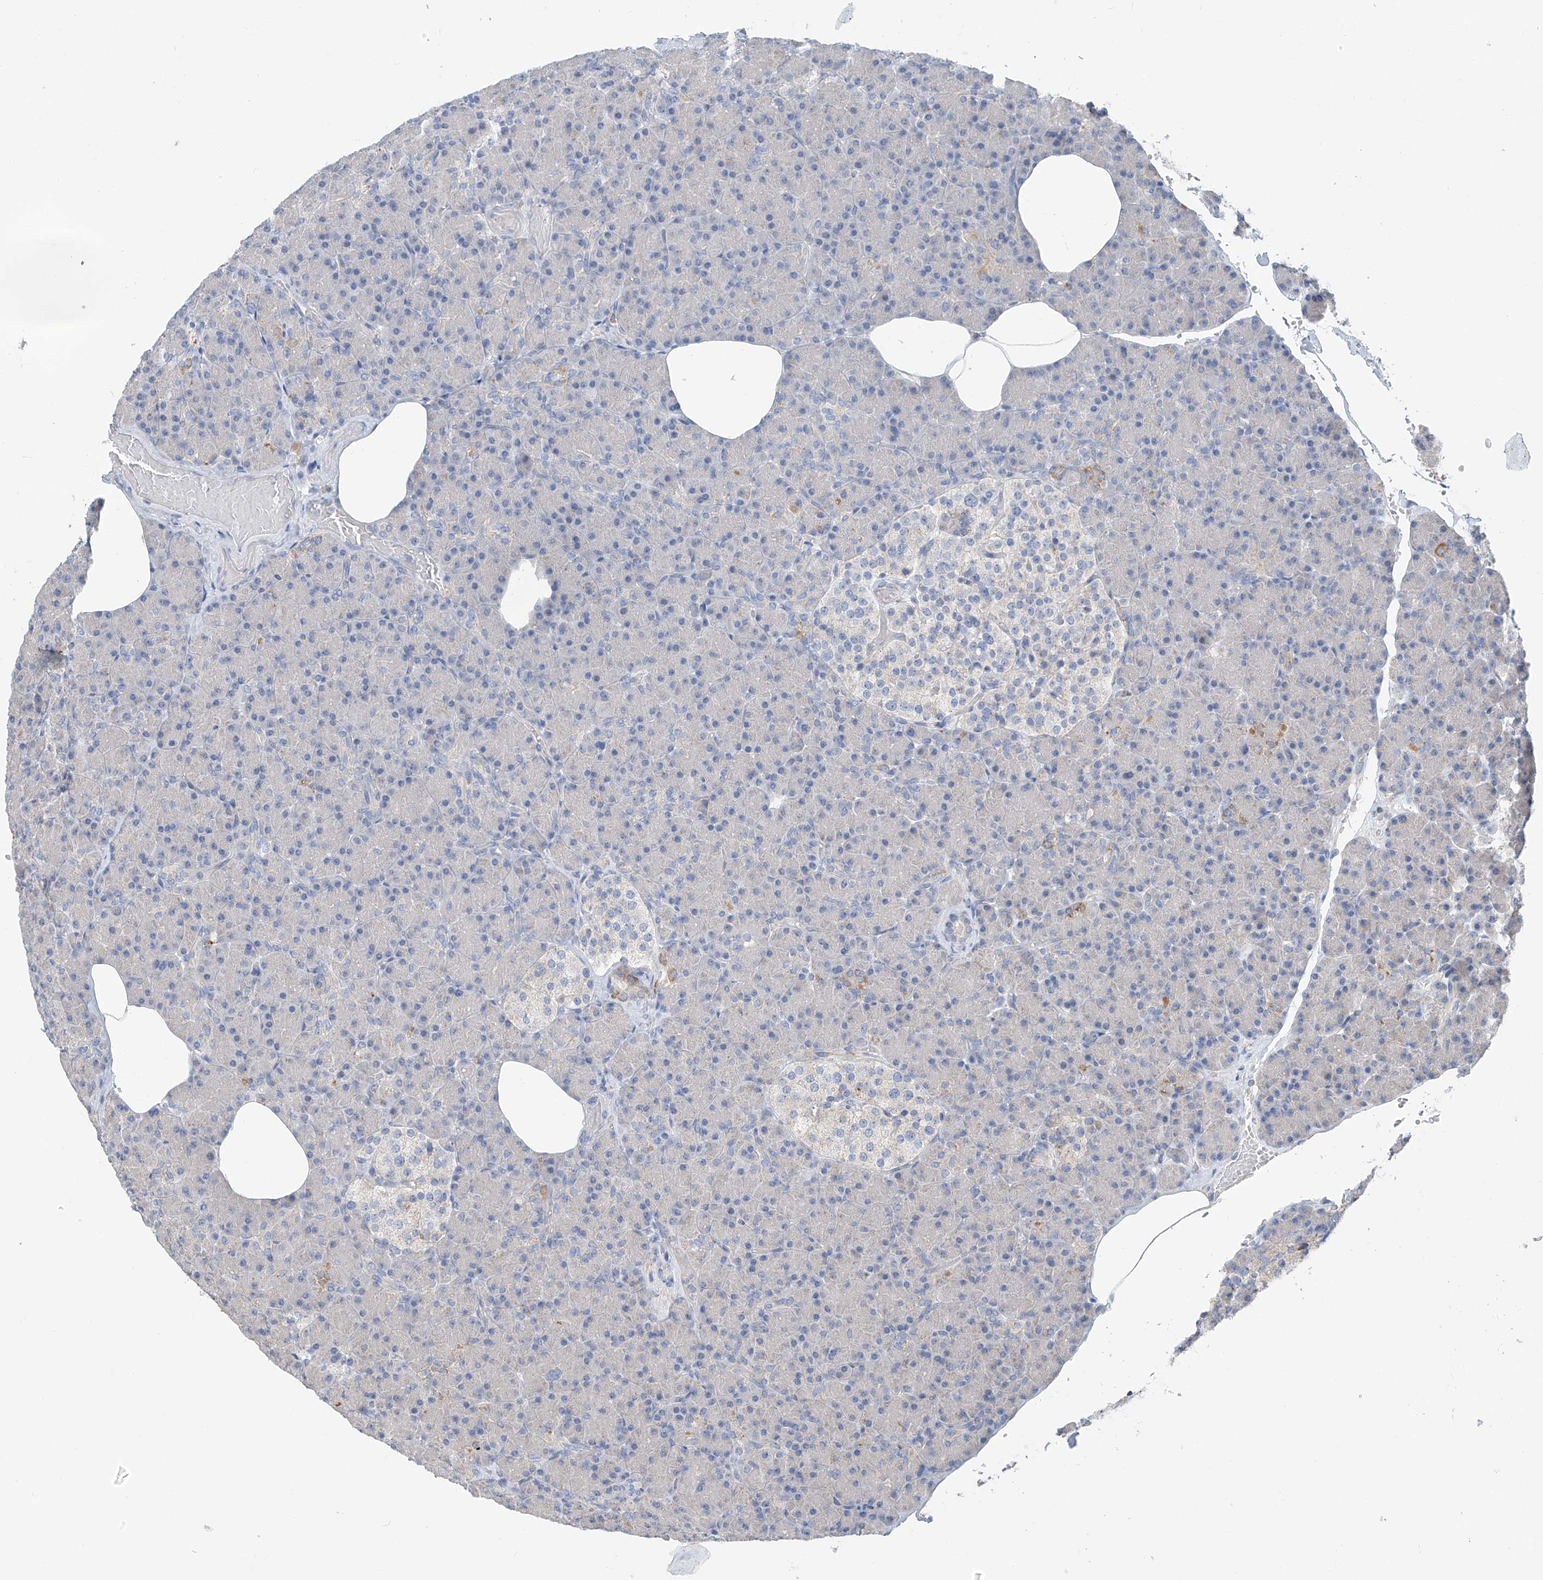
{"staining": {"intensity": "weak", "quantity": "<25%", "location": "cytoplasmic/membranous"}, "tissue": "pancreas", "cell_type": "Exocrine glandular cells", "image_type": "normal", "snomed": [{"axis": "morphology", "description": "Normal tissue, NOS"}, {"axis": "topography", "description": "Pancreas"}], "caption": "A high-resolution image shows immunohistochemistry (IHC) staining of normal pancreas, which exhibits no significant expression in exocrine glandular cells.", "gene": "SYN3", "patient": {"sex": "female", "age": 43}}